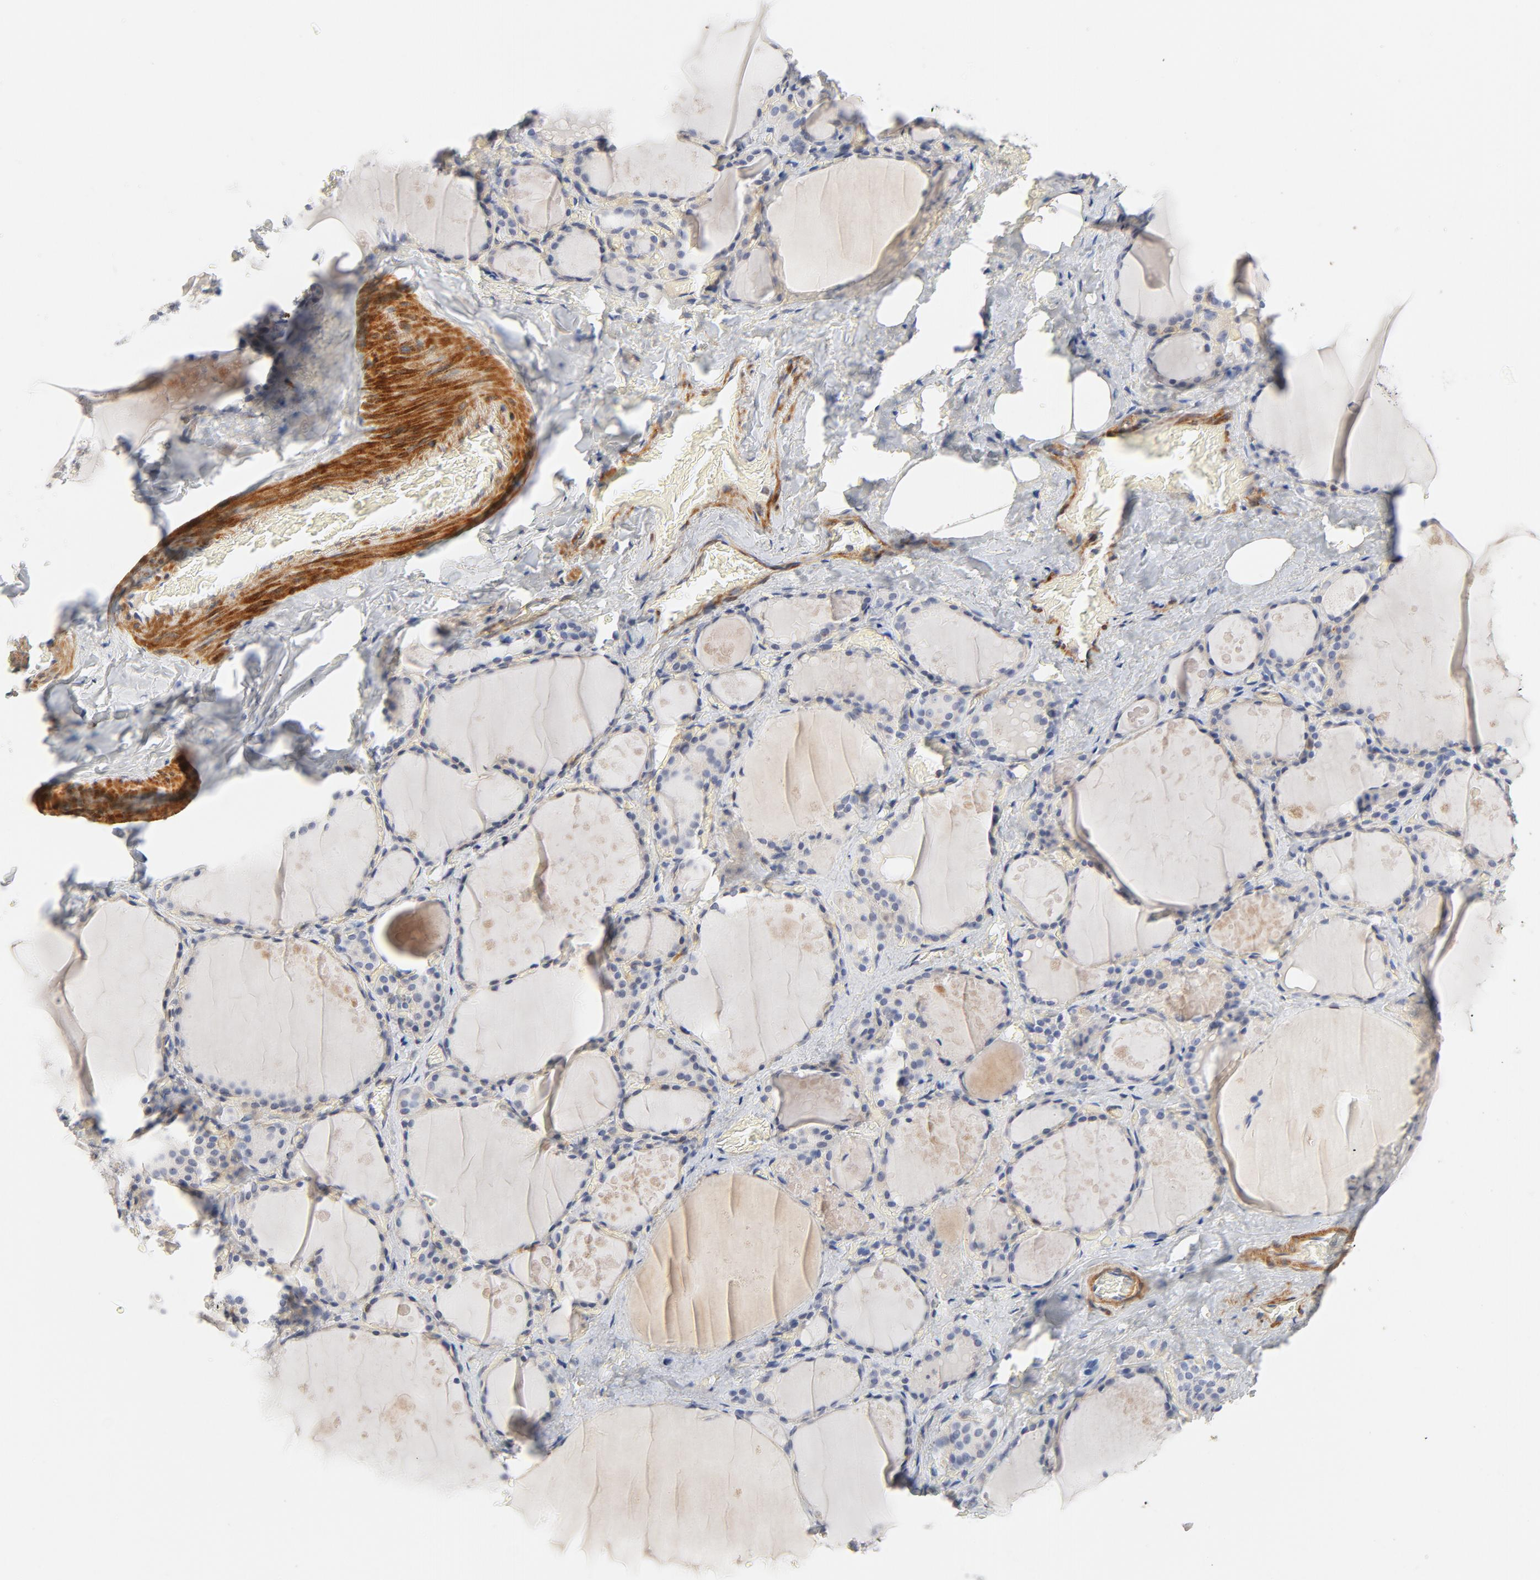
{"staining": {"intensity": "moderate", "quantity": "<25%", "location": "cytoplasmic/membranous"}, "tissue": "thyroid gland", "cell_type": "Glandular cells", "image_type": "normal", "snomed": [{"axis": "morphology", "description": "Normal tissue, NOS"}, {"axis": "topography", "description": "Thyroid gland"}], "caption": "A photomicrograph of human thyroid gland stained for a protein shows moderate cytoplasmic/membranous brown staining in glandular cells.", "gene": "ROCK1", "patient": {"sex": "male", "age": 61}}